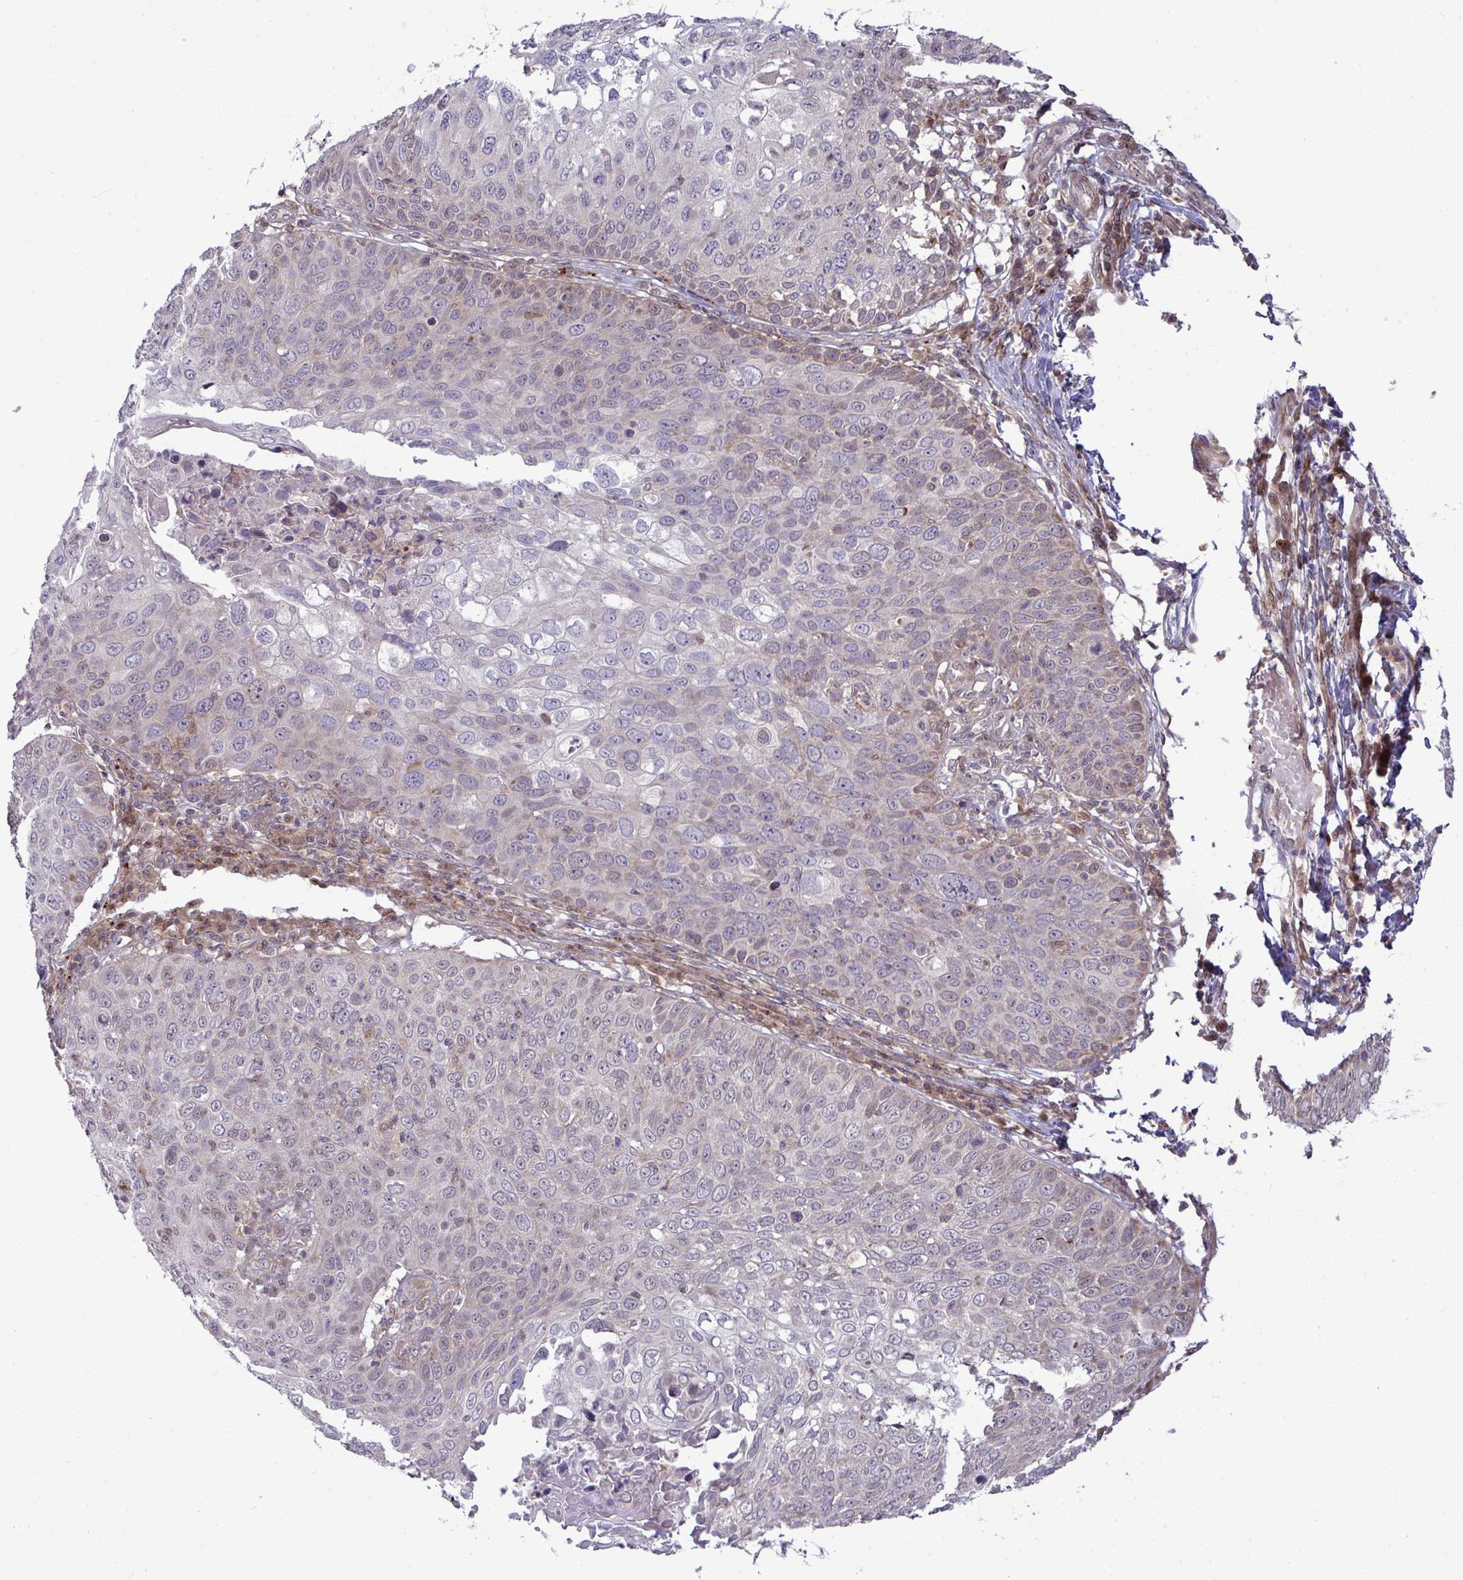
{"staining": {"intensity": "weak", "quantity": "<25%", "location": "cytoplasmic/membranous"}, "tissue": "skin cancer", "cell_type": "Tumor cells", "image_type": "cancer", "snomed": [{"axis": "morphology", "description": "Squamous cell carcinoma, NOS"}, {"axis": "topography", "description": "Skin"}], "caption": "IHC image of neoplastic tissue: skin cancer stained with DAB (3,3'-diaminobenzidine) displays no significant protein positivity in tumor cells.", "gene": "TRIM44", "patient": {"sex": "male", "age": 87}}